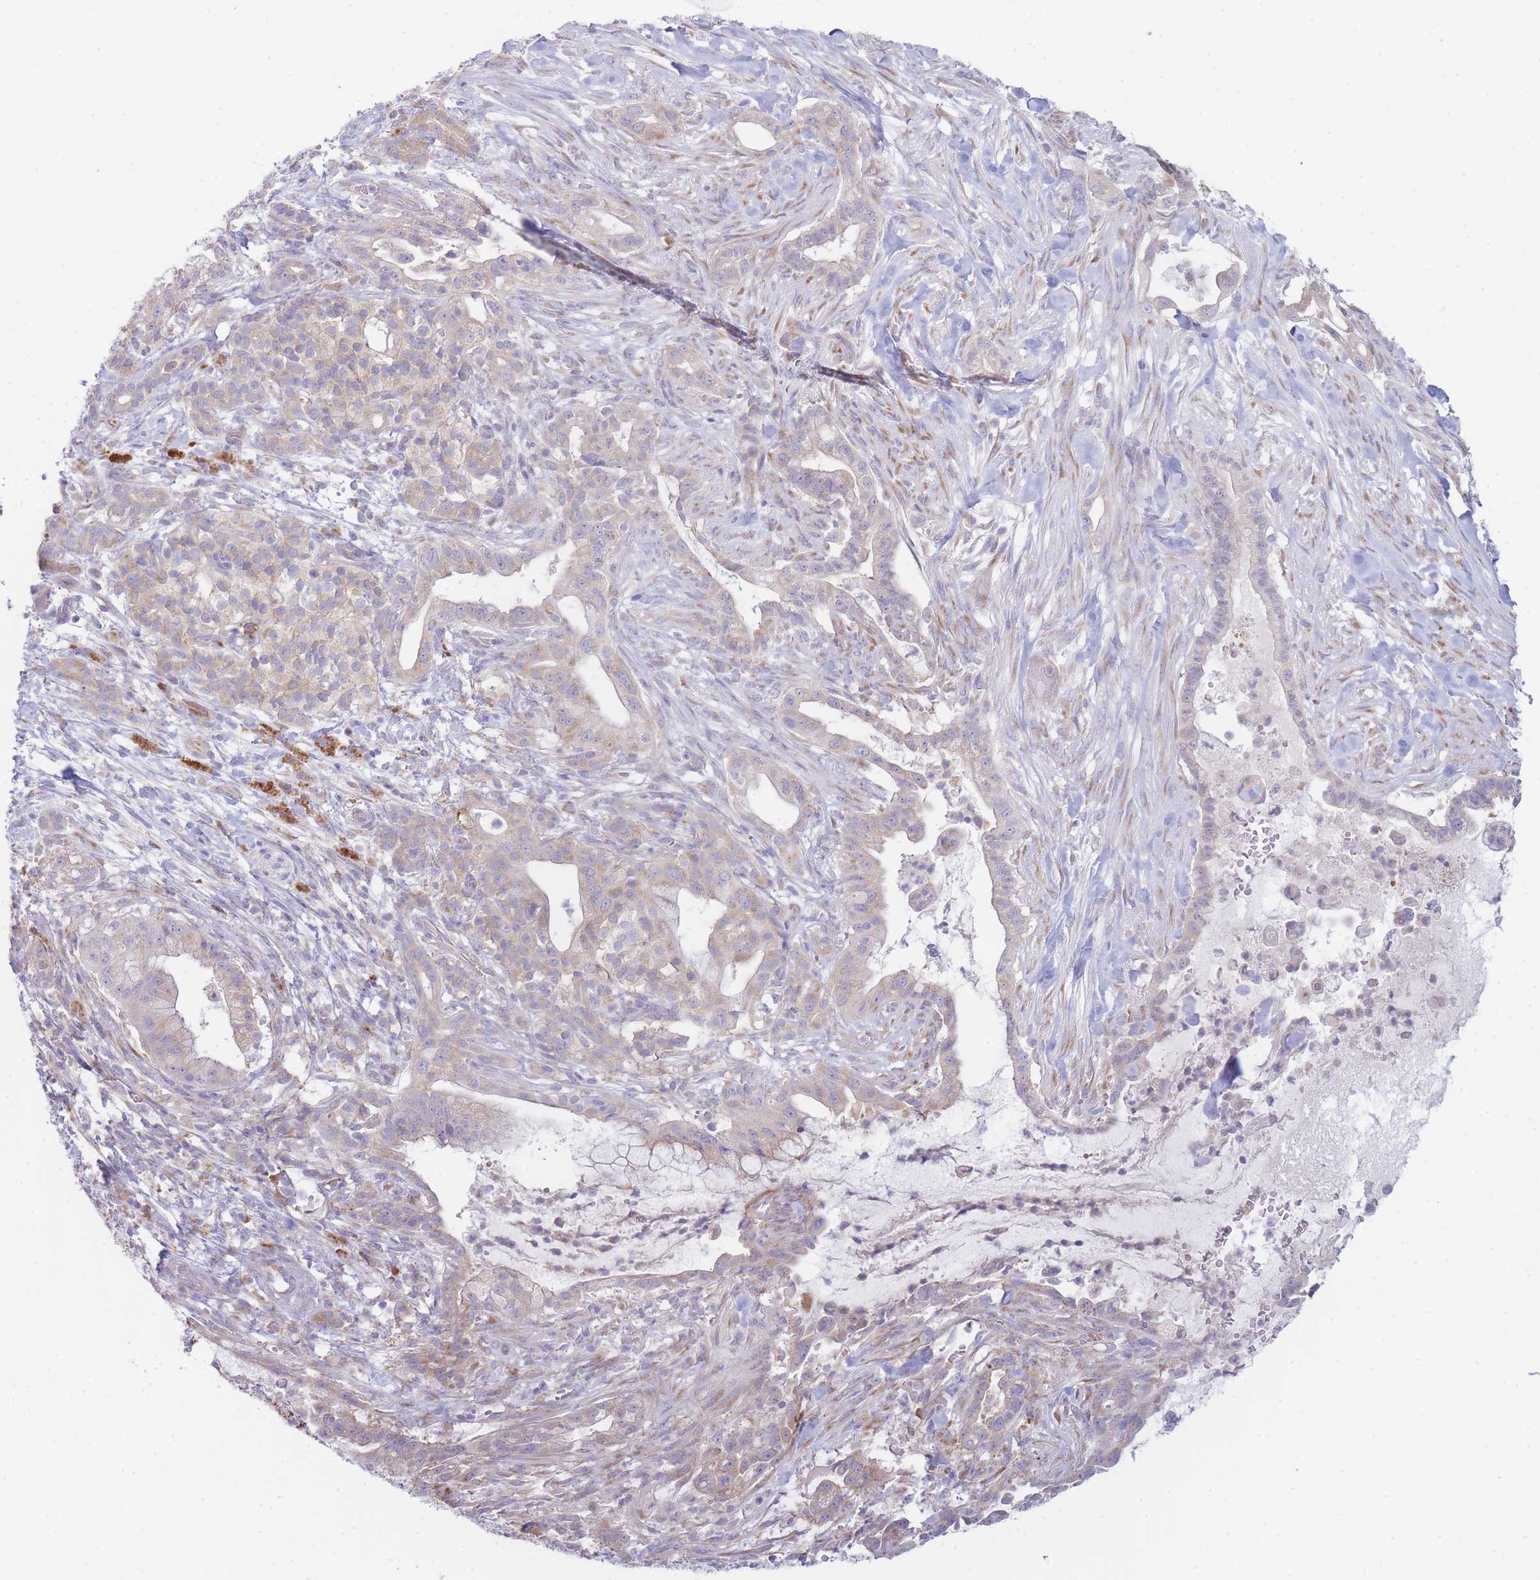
{"staining": {"intensity": "weak", "quantity": "25%-75%", "location": "cytoplasmic/membranous"}, "tissue": "pancreatic cancer", "cell_type": "Tumor cells", "image_type": "cancer", "snomed": [{"axis": "morphology", "description": "Adenocarcinoma, NOS"}, {"axis": "topography", "description": "Pancreas"}], "caption": "Adenocarcinoma (pancreatic) stained for a protein demonstrates weak cytoplasmic/membranous positivity in tumor cells.", "gene": "OR5L2", "patient": {"sex": "male", "age": 44}}